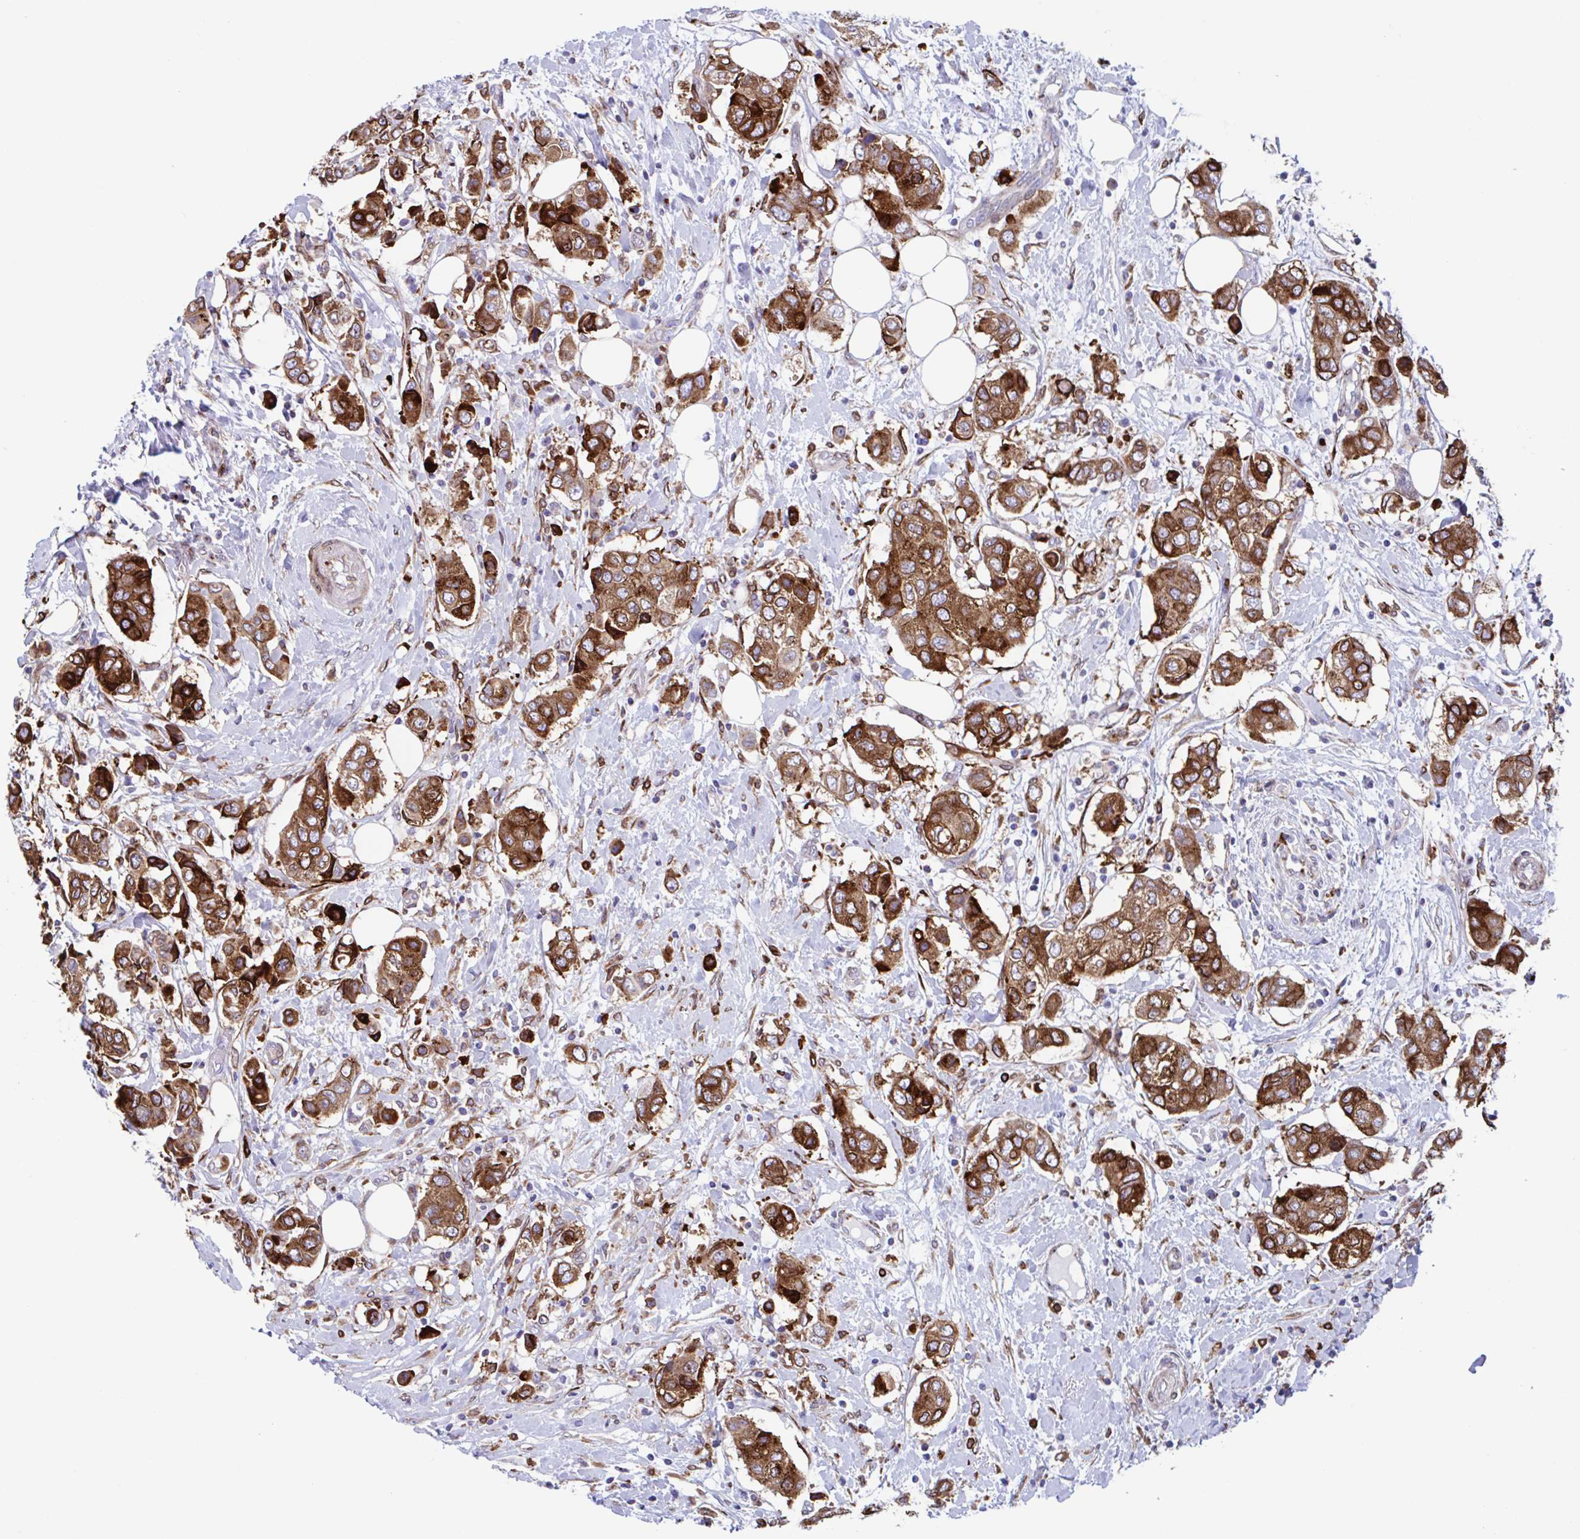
{"staining": {"intensity": "strong", "quantity": ">75%", "location": "cytoplasmic/membranous"}, "tissue": "breast cancer", "cell_type": "Tumor cells", "image_type": "cancer", "snomed": [{"axis": "morphology", "description": "Lobular carcinoma"}, {"axis": "topography", "description": "Breast"}], "caption": "DAB (3,3'-diaminobenzidine) immunohistochemical staining of human breast cancer (lobular carcinoma) exhibits strong cytoplasmic/membranous protein expression in about >75% of tumor cells. (DAB IHC, brown staining for protein, blue staining for nuclei).", "gene": "RFK", "patient": {"sex": "female", "age": 51}}